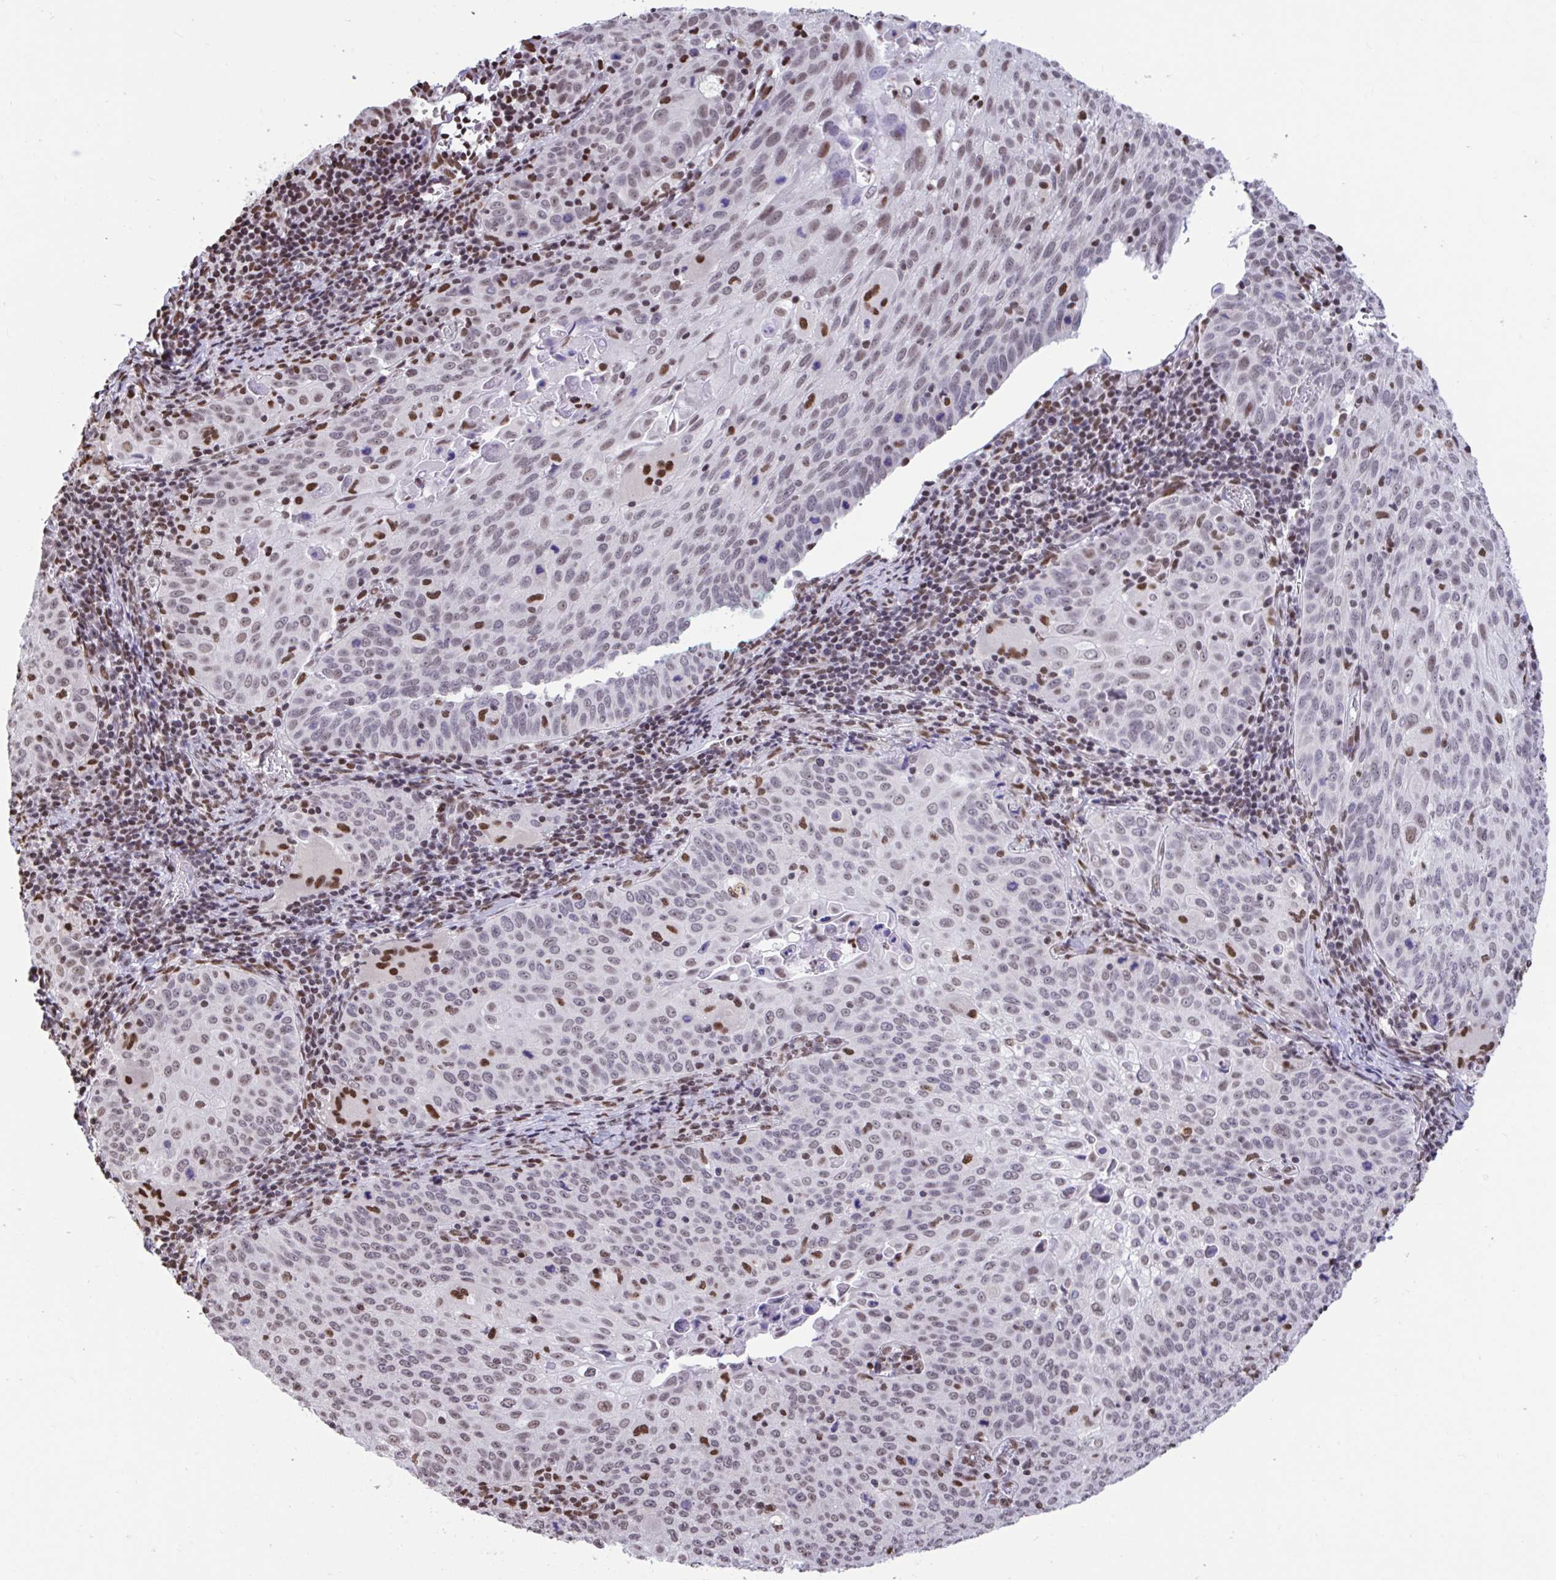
{"staining": {"intensity": "moderate", "quantity": ">75%", "location": "nuclear"}, "tissue": "cervical cancer", "cell_type": "Tumor cells", "image_type": "cancer", "snomed": [{"axis": "morphology", "description": "Squamous cell carcinoma, NOS"}, {"axis": "topography", "description": "Cervix"}], "caption": "Protein staining by immunohistochemistry (IHC) exhibits moderate nuclear expression in approximately >75% of tumor cells in squamous cell carcinoma (cervical). (DAB (3,3'-diaminobenzidine) IHC with brightfield microscopy, high magnification).", "gene": "HNRNPDL", "patient": {"sex": "female", "age": 65}}